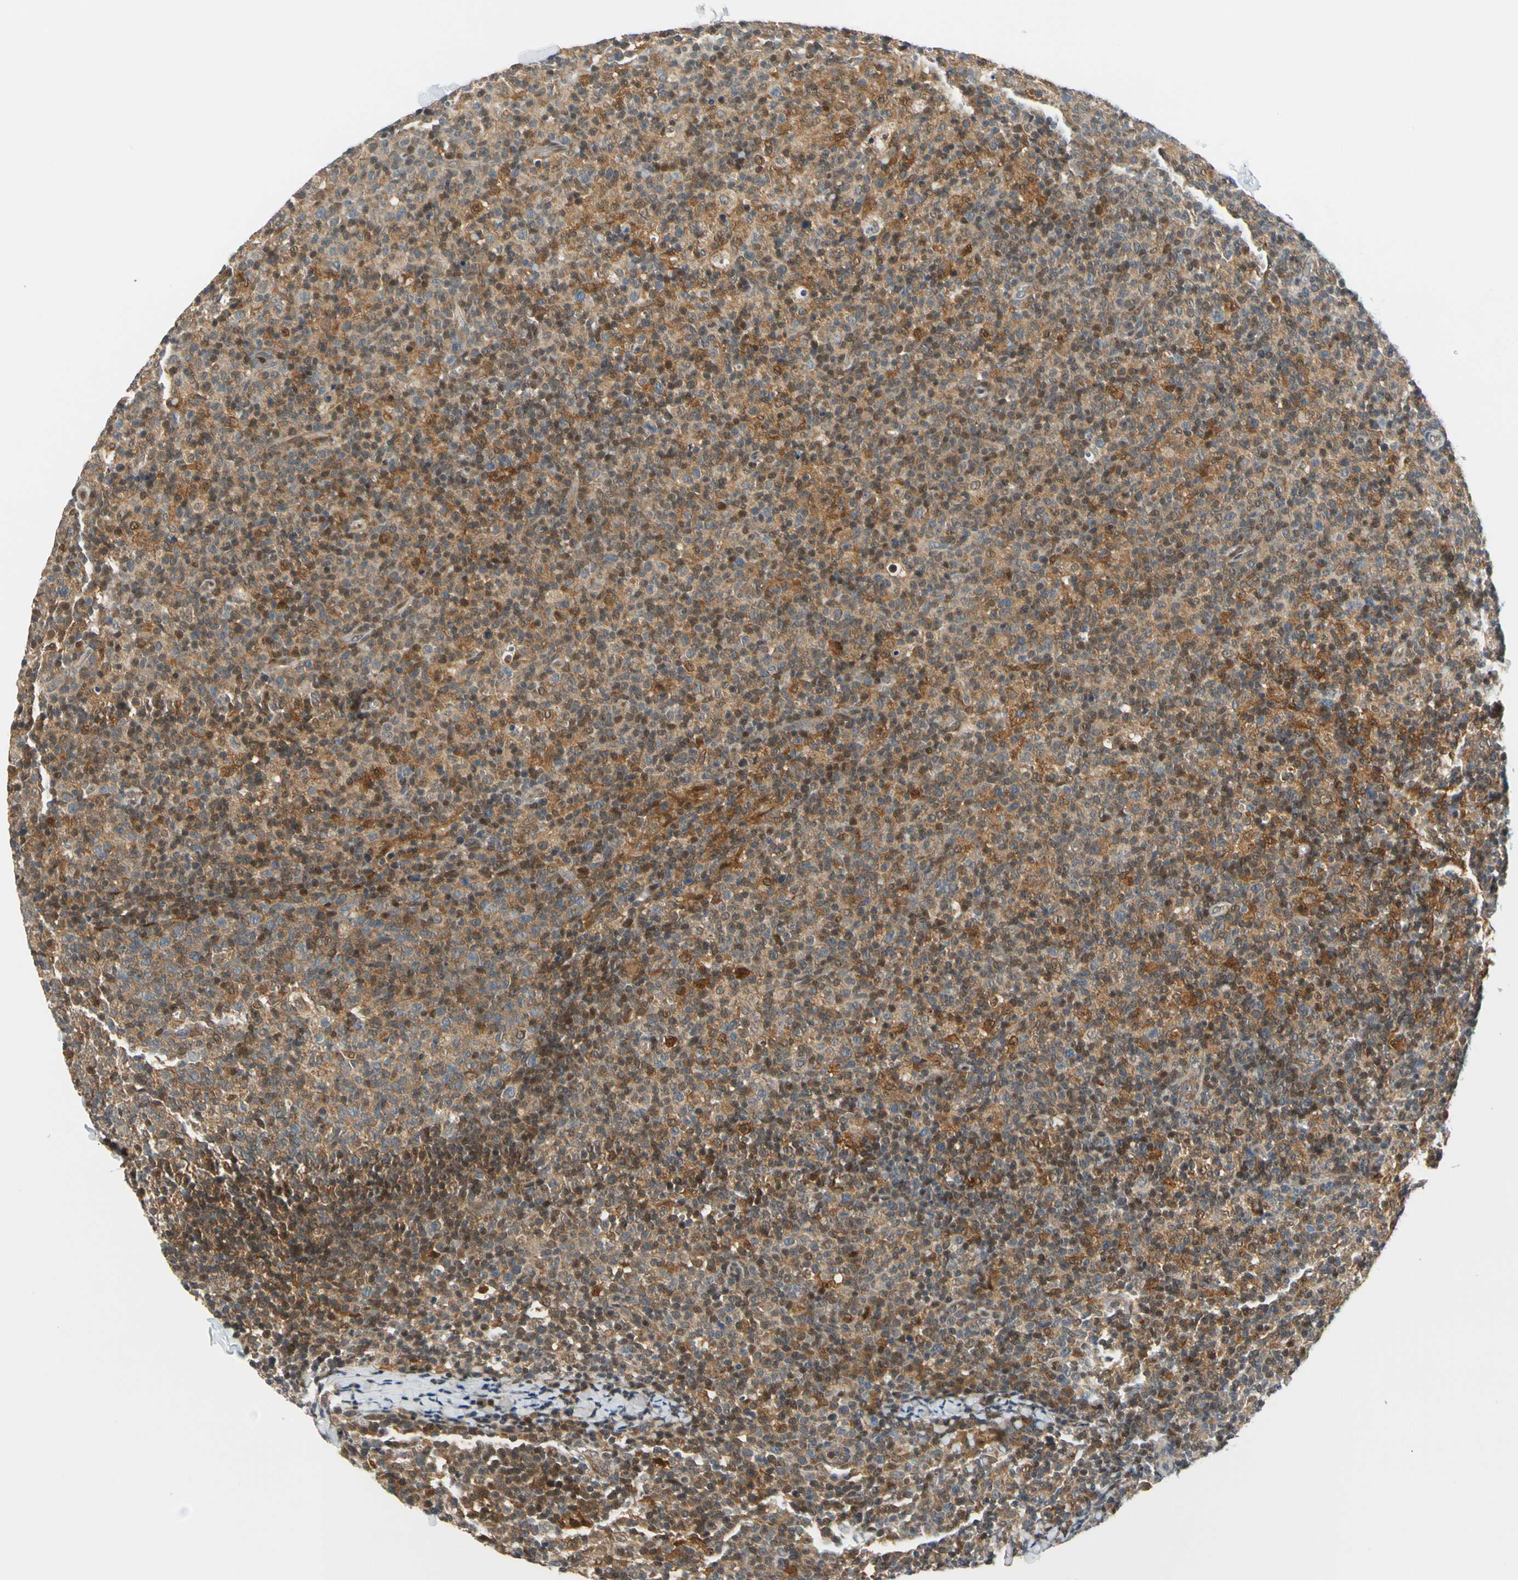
{"staining": {"intensity": "moderate", "quantity": ">75%", "location": "cytoplasmic/membranous,nuclear"}, "tissue": "lymph node", "cell_type": "Germinal center cells", "image_type": "normal", "snomed": [{"axis": "morphology", "description": "Normal tissue, NOS"}, {"axis": "morphology", "description": "Inflammation, NOS"}, {"axis": "topography", "description": "Lymph node"}], "caption": "A high-resolution image shows immunohistochemistry (IHC) staining of unremarkable lymph node, which exhibits moderate cytoplasmic/membranous,nuclear expression in about >75% of germinal center cells.", "gene": "MAPK9", "patient": {"sex": "male", "age": 55}}